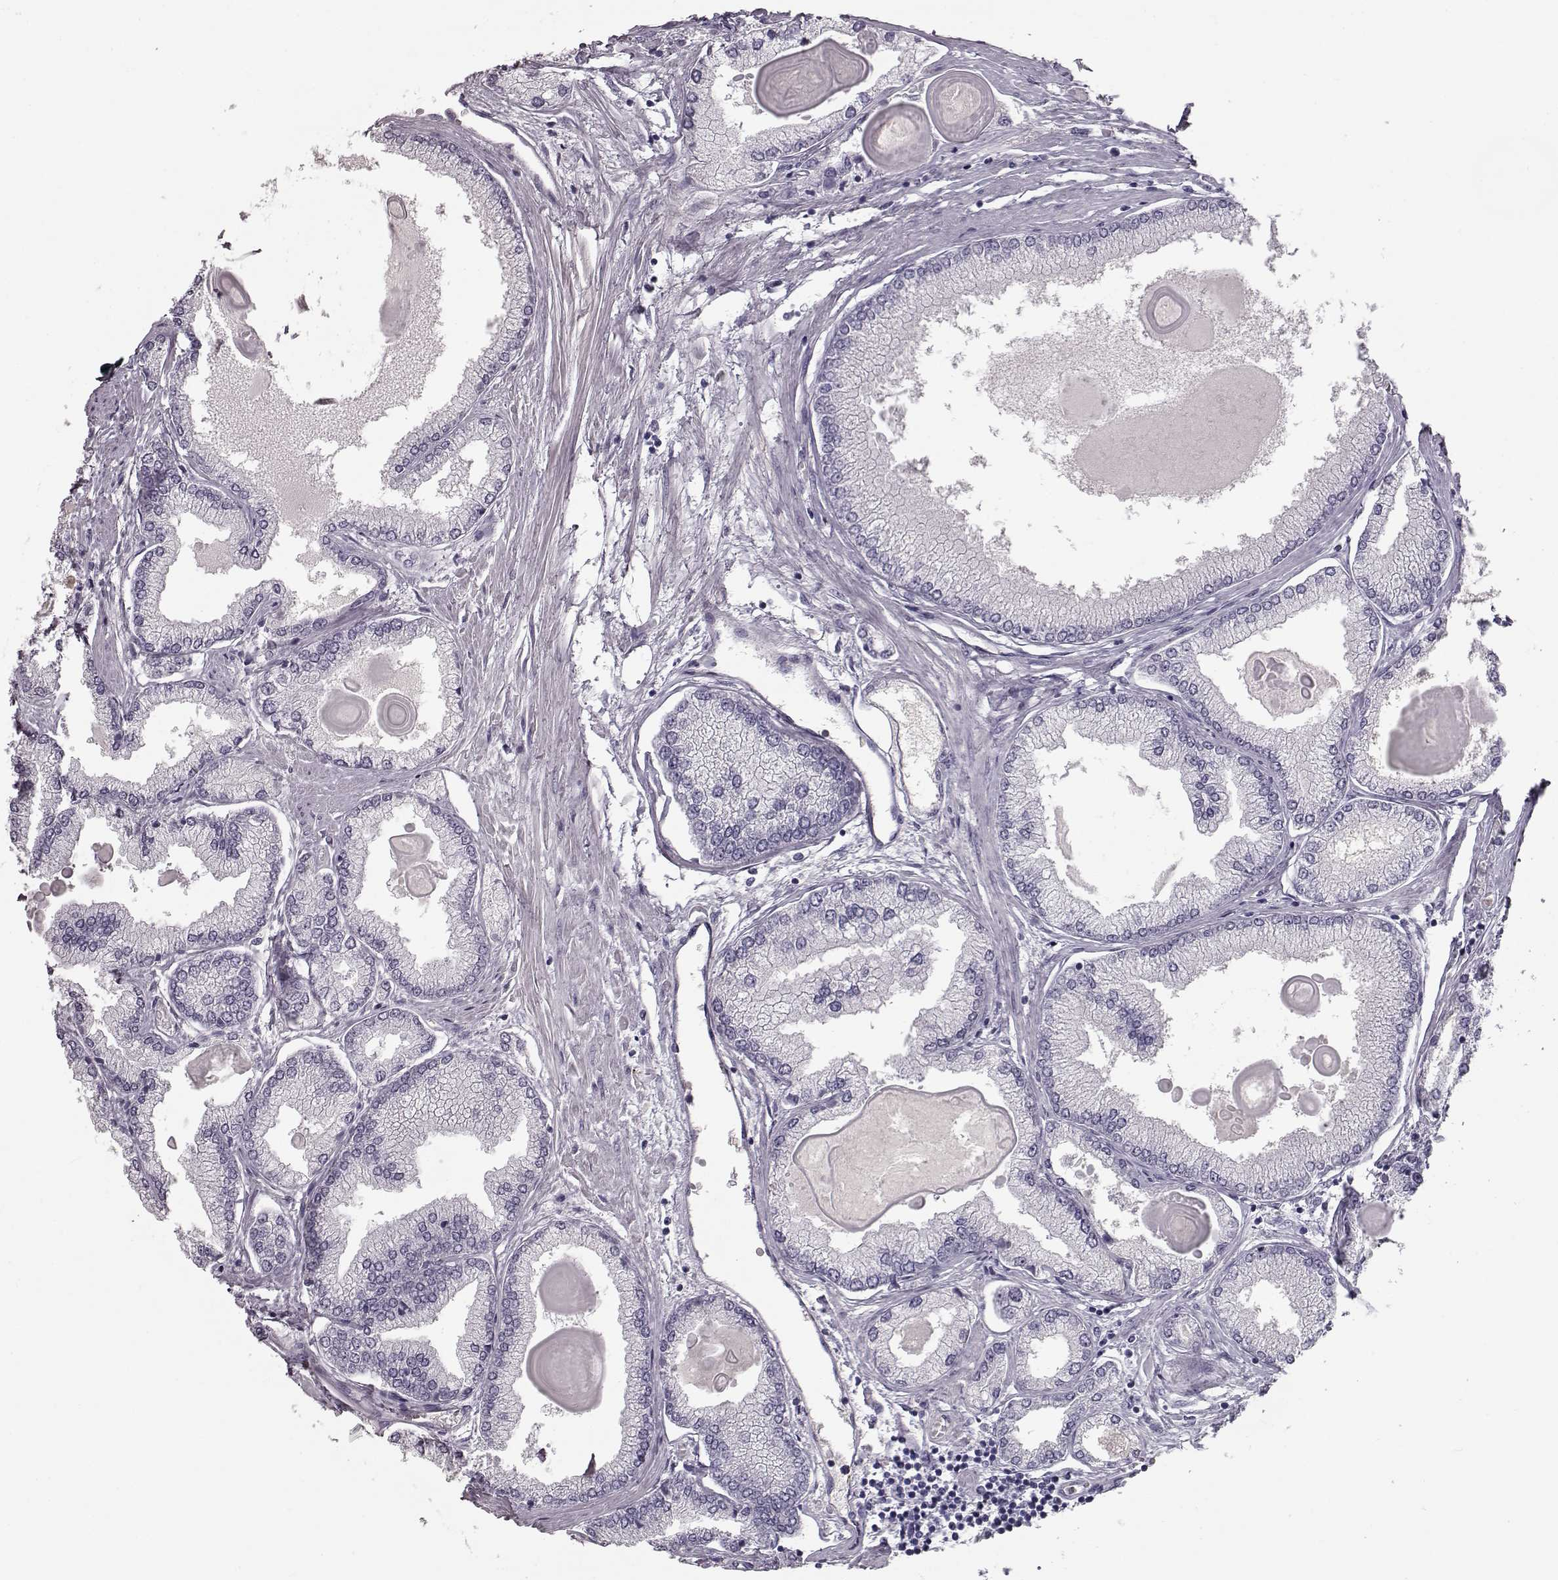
{"staining": {"intensity": "negative", "quantity": "none", "location": "none"}, "tissue": "prostate cancer", "cell_type": "Tumor cells", "image_type": "cancer", "snomed": [{"axis": "morphology", "description": "Adenocarcinoma, High grade"}, {"axis": "topography", "description": "Prostate"}], "caption": "IHC of human prostate cancer (high-grade adenocarcinoma) exhibits no staining in tumor cells. (DAB immunohistochemistry (IHC), high magnification).", "gene": "CCL19", "patient": {"sex": "male", "age": 68}}